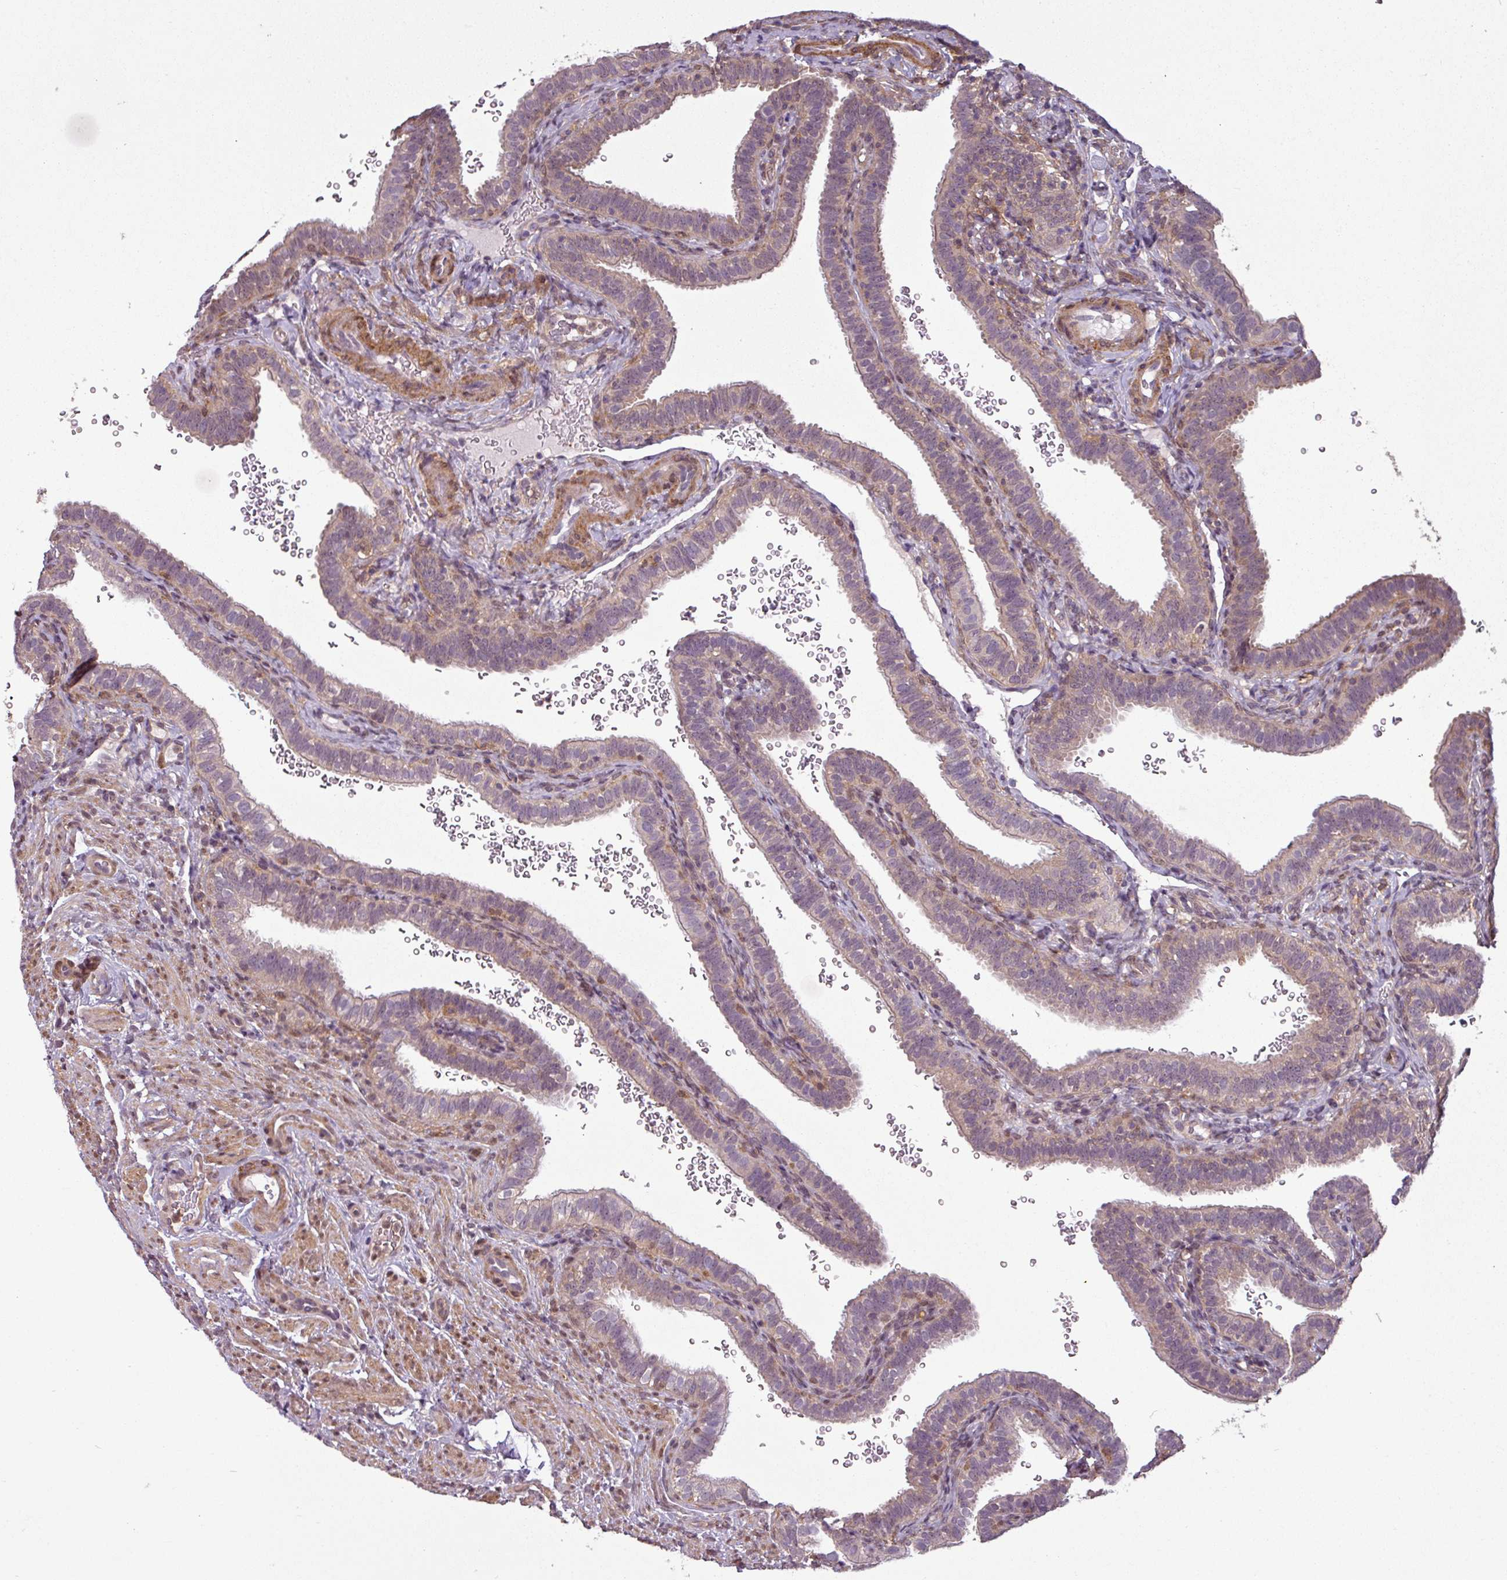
{"staining": {"intensity": "moderate", "quantity": "25%-75%", "location": "cytoplasmic/membranous"}, "tissue": "fallopian tube", "cell_type": "Glandular cells", "image_type": "normal", "snomed": [{"axis": "morphology", "description": "Normal tissue, NOS"}, {"axis": "topography", "description": "Fallopian tube"}], "caption": "Approximately 25%-75% of glandular cells in normal fallopian tube display moderate cytoplasmic/membranous protein expression as visualized by brown immunohistochemical staining.", "gene": "SH3BGRL", "patient": {"sex": "female", "age": 41}}